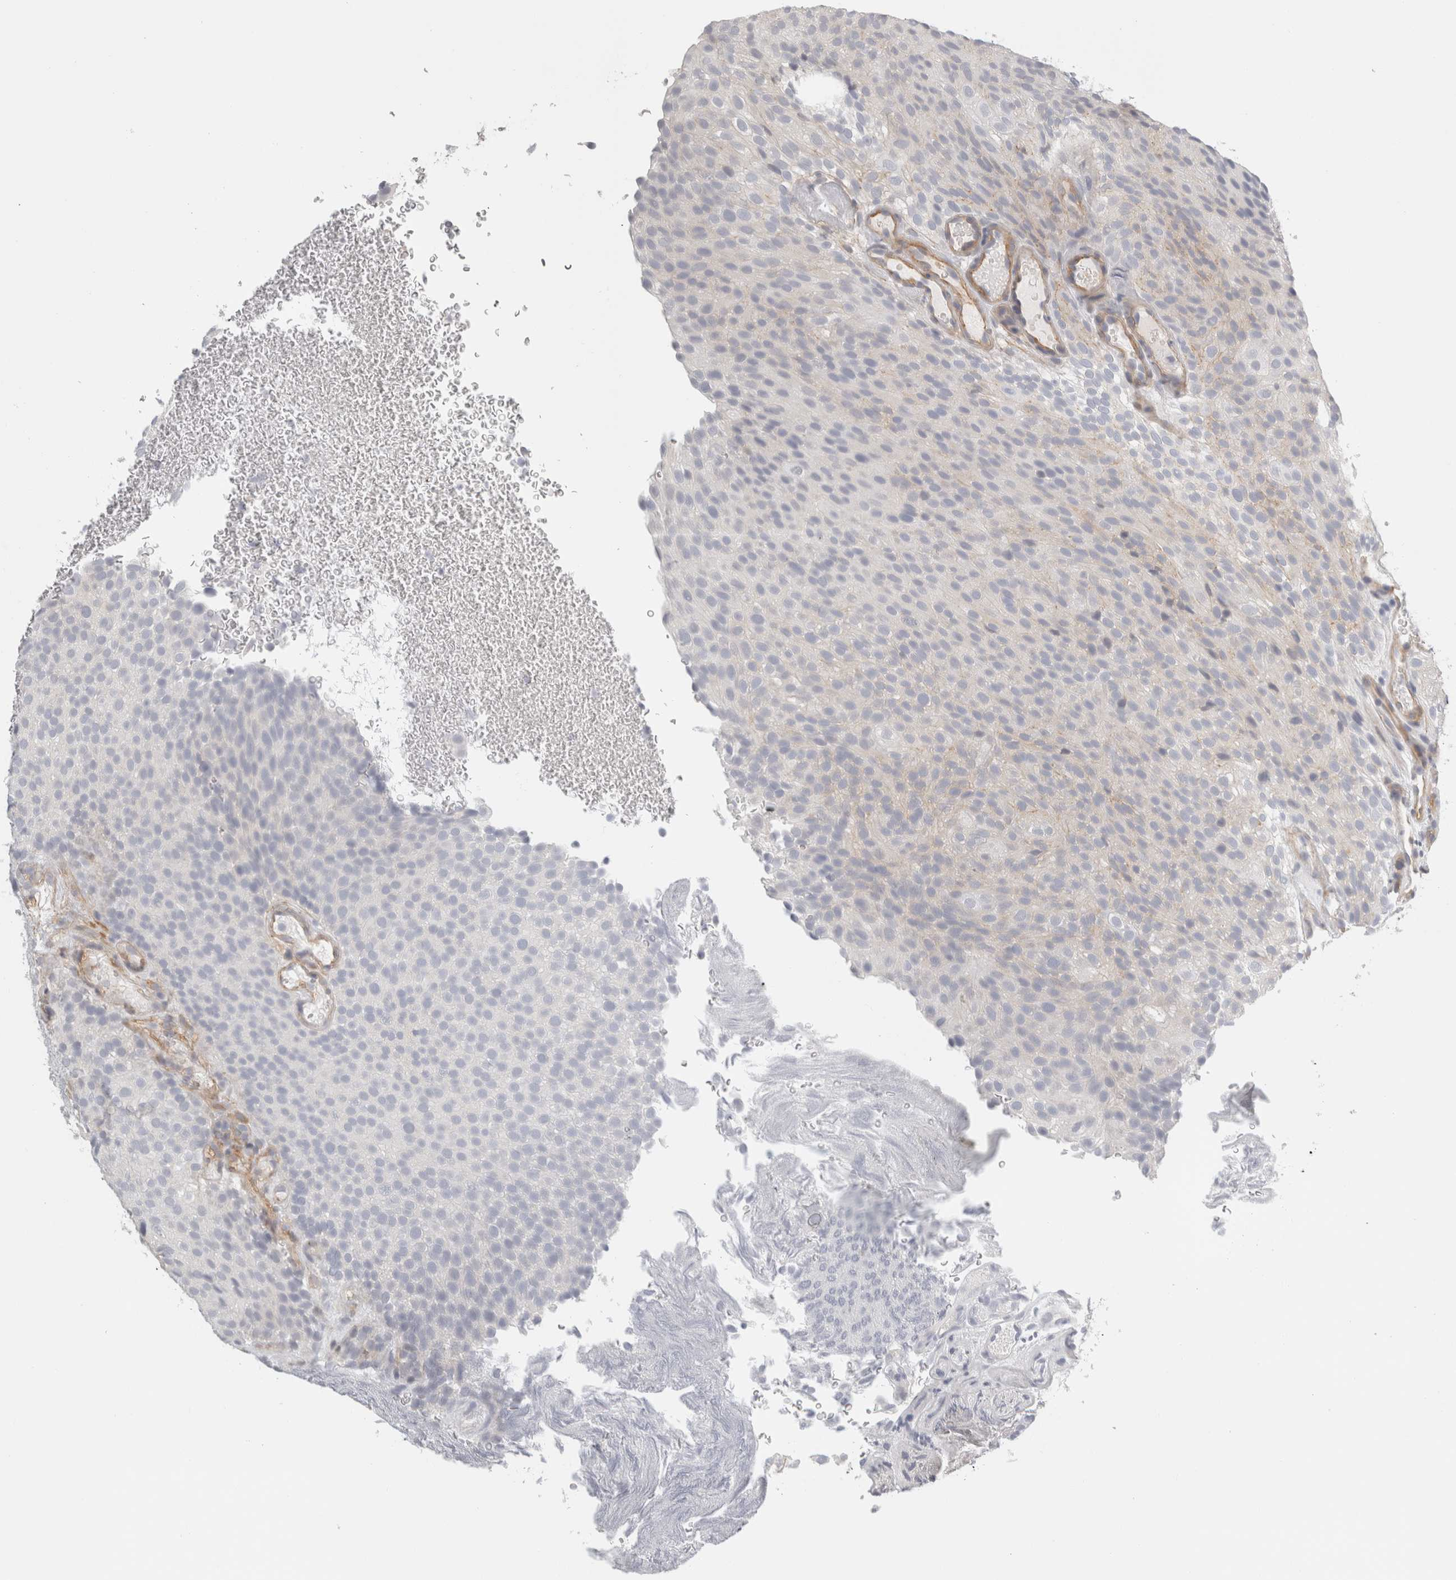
{"staining": {"intensity": "weak", "quantity": "<25%", "location": "cytoplasmic/membranous"}, "tissue": "urothelial cancer", "cell_type": "Tumor cells", "image_type": "cancer", "snomed": [{"axis": "morphology", "description": "Urothelial carcinoma, Low grade"}, {"axis": "topography", "description": "Urinary bladder"}], "caption": "Immunohistochemistry (IHC) photomicrograph of human urothelial carcinoma (low-grade) stained for a protein (brown), which exhibits no positivity in tumor cells.", "gene": "FBLIM1", "patient": {"sex": "male", "age": 78}}